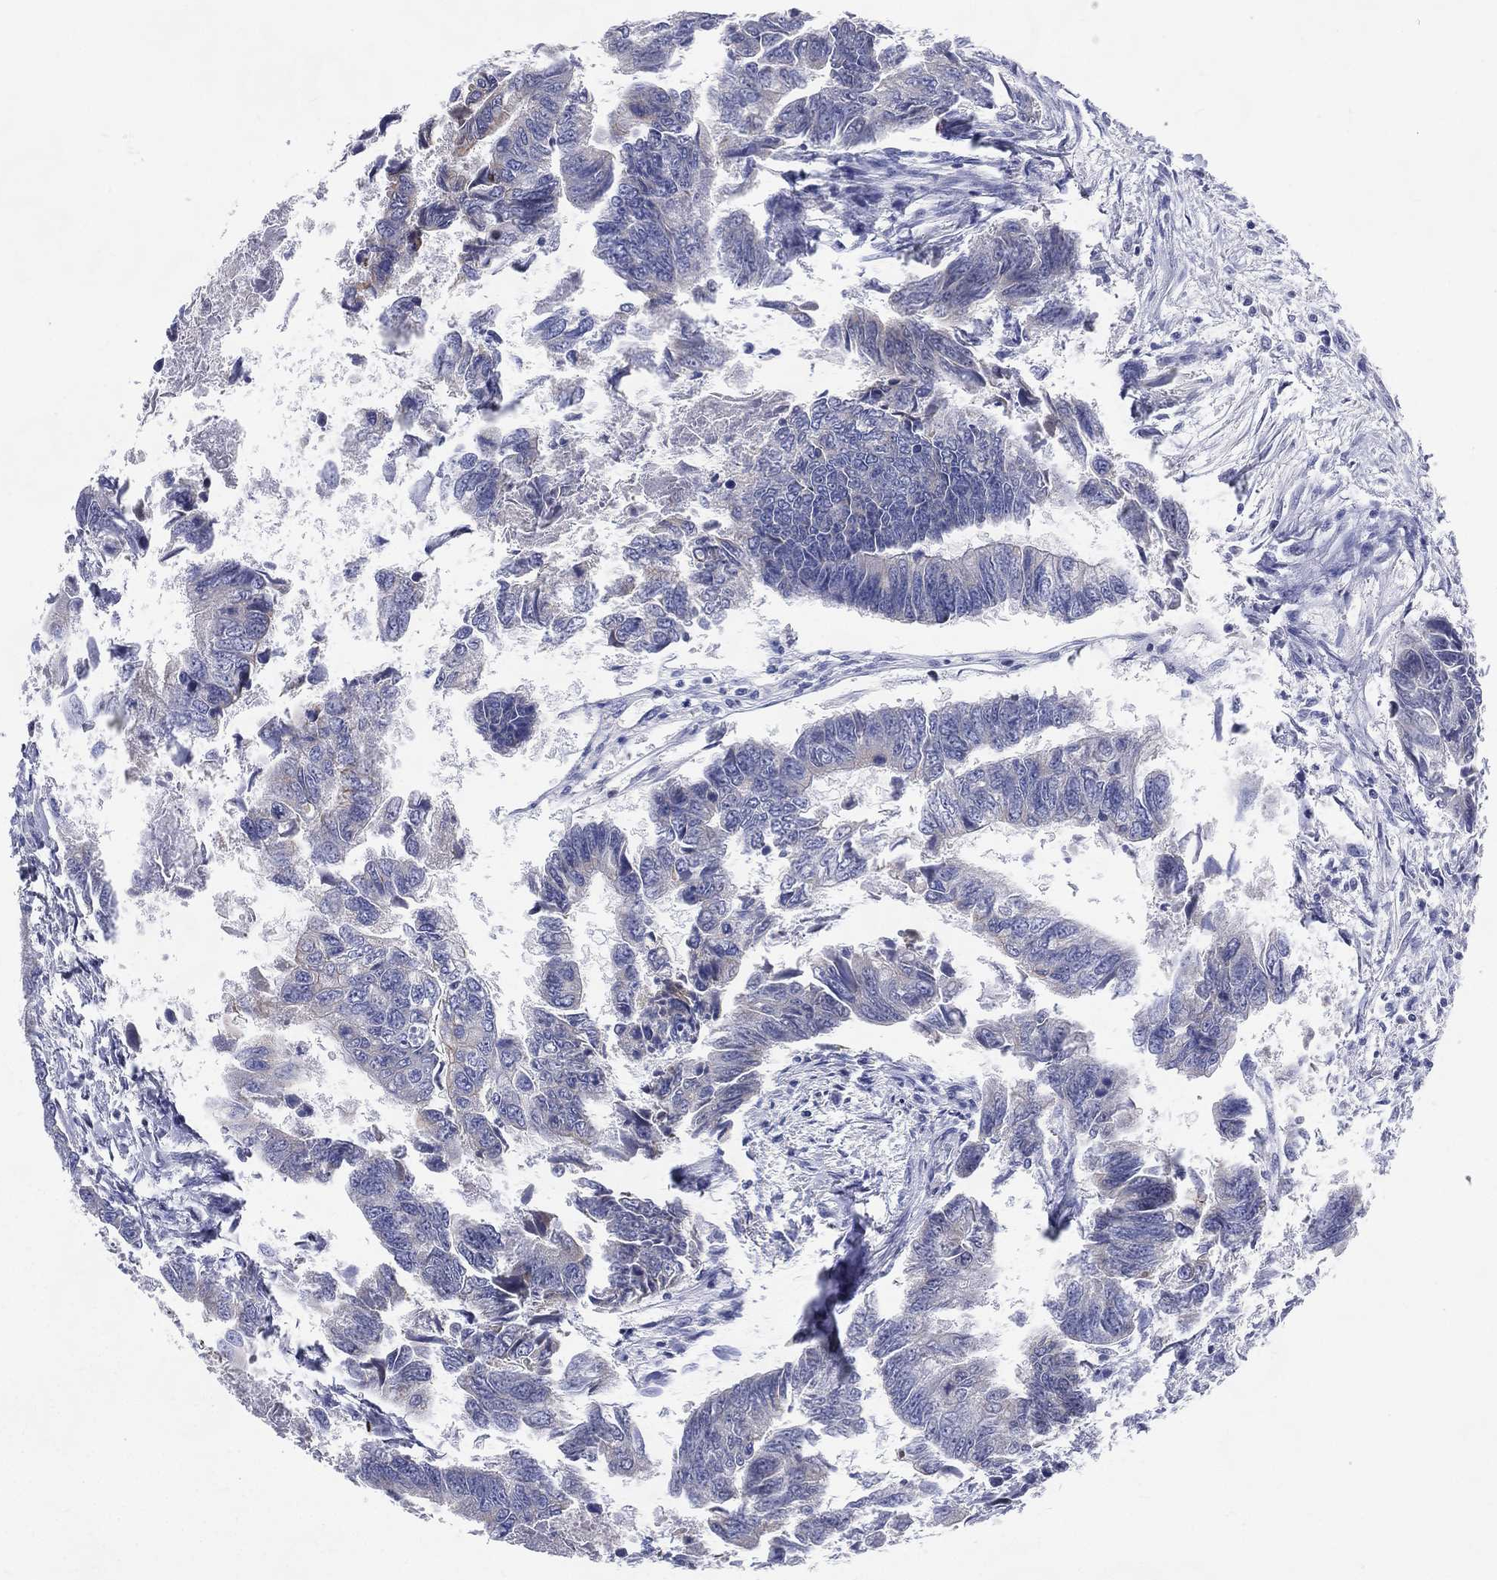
{"staining": {"intensity": "negative", "quantity": "none", "location": "none"}, "tissue": "colorectal cancer", "cell_type": "Tumor cells", "image_type": "cancer", "snomed": [{"axis": "morphology", "description": "Adenocarcinoma, NOS"}, {"axis": "topography", "description": "Colon"}], "caption": "An image of adenocarcinoma (colorectal) stained for a protein exhibits no brown staining in tumor cells.", "gene": "PWWP3A", "patient": {"sex": "female", "age": 65}}